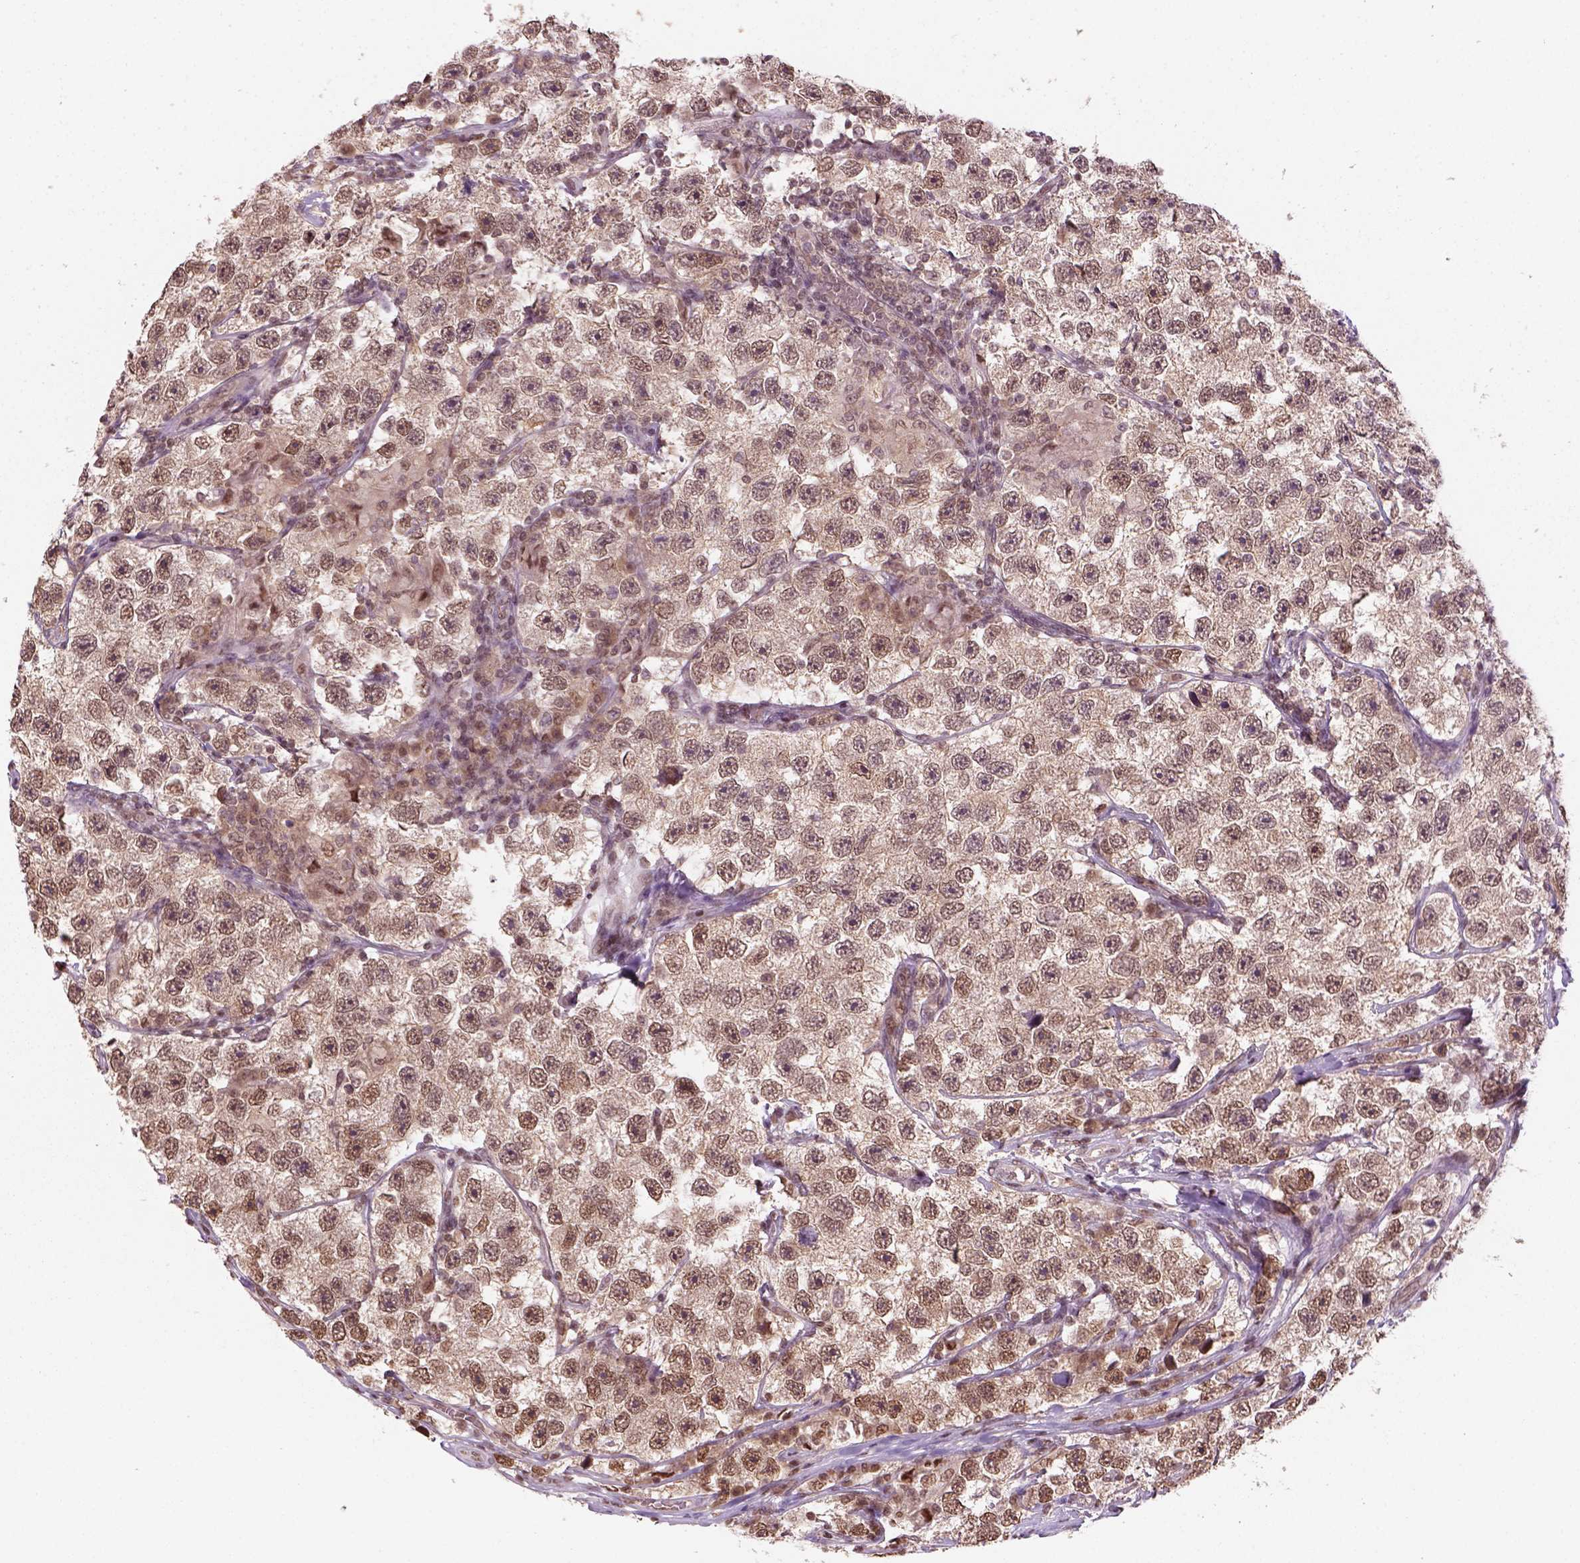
{"staining": {"intensity": "moderate", "quantity": ">75%", "location": "nuclear"}, "tissue": "testis cancer", "cell_type": "Tumor cells", "image_type": "cancer", "snomed": [{"axis": "morphology", "description": "Seminoma, NOS"}, {"axis": "topography", "description": "Testis"}], "caption": "Tumor cells reveal moderate nuclear staining in approximately >75% of cells in testis cancer.", "gene": "GOT1", "patient": {"sex": "male", "age": 26}}